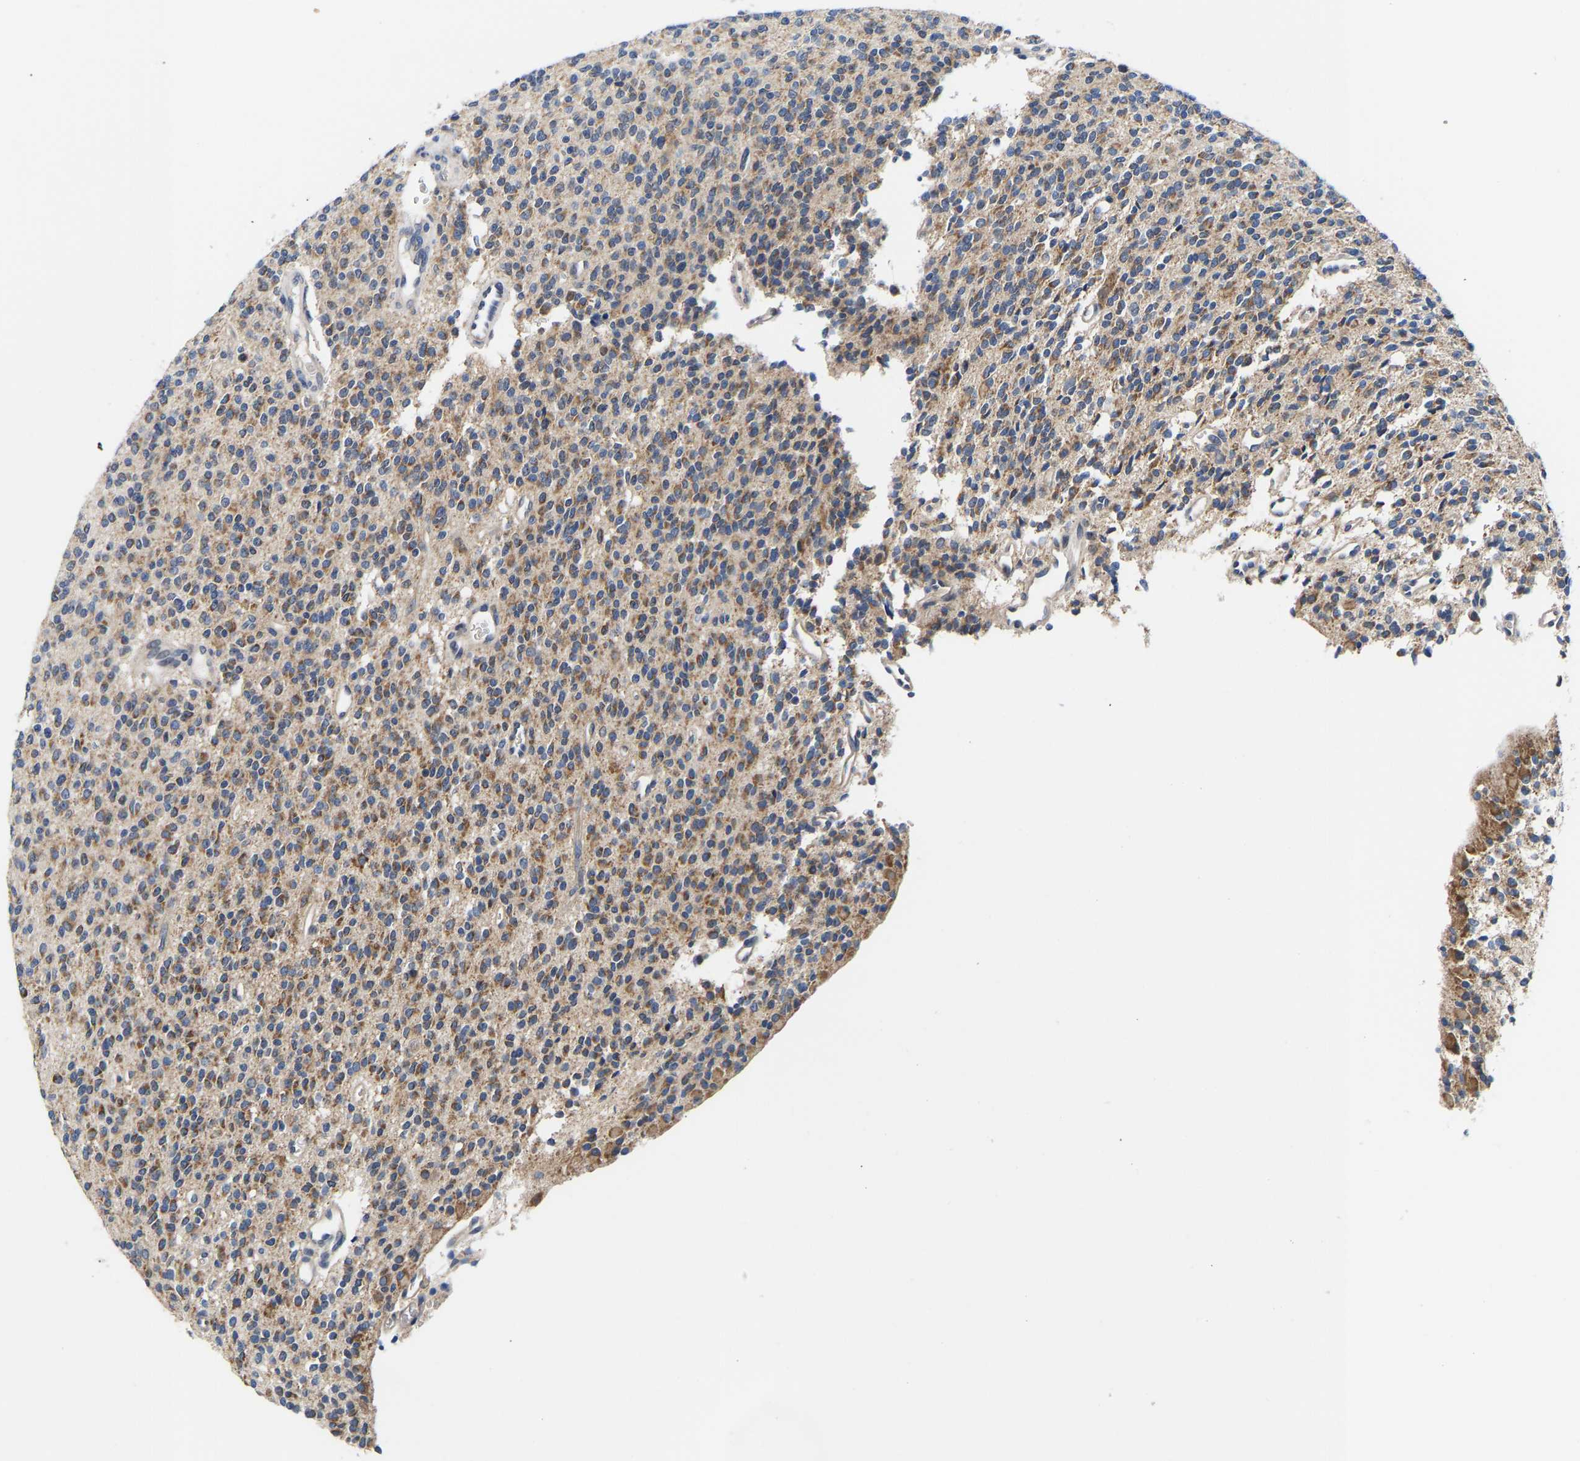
{"staining": {"intensity": "moderate", "quantity": ">75%", "location": "cytoplasmic/membranous"}, "tissue": "glioma", "cell_type": "Tumor cells", "image_type": "cancer", "snomed": [{"axis": "morphology", "description": "Glioma, malignant, High grade"}, {"axis": "topography", "description": "Brain"}], "caption": "Moderate cytoplasmic/membranous expression is appreciated in about >75% of tumor cells in glioma.", "gene": "RINT1", "patient": {"sex": "male", "age": 34}}